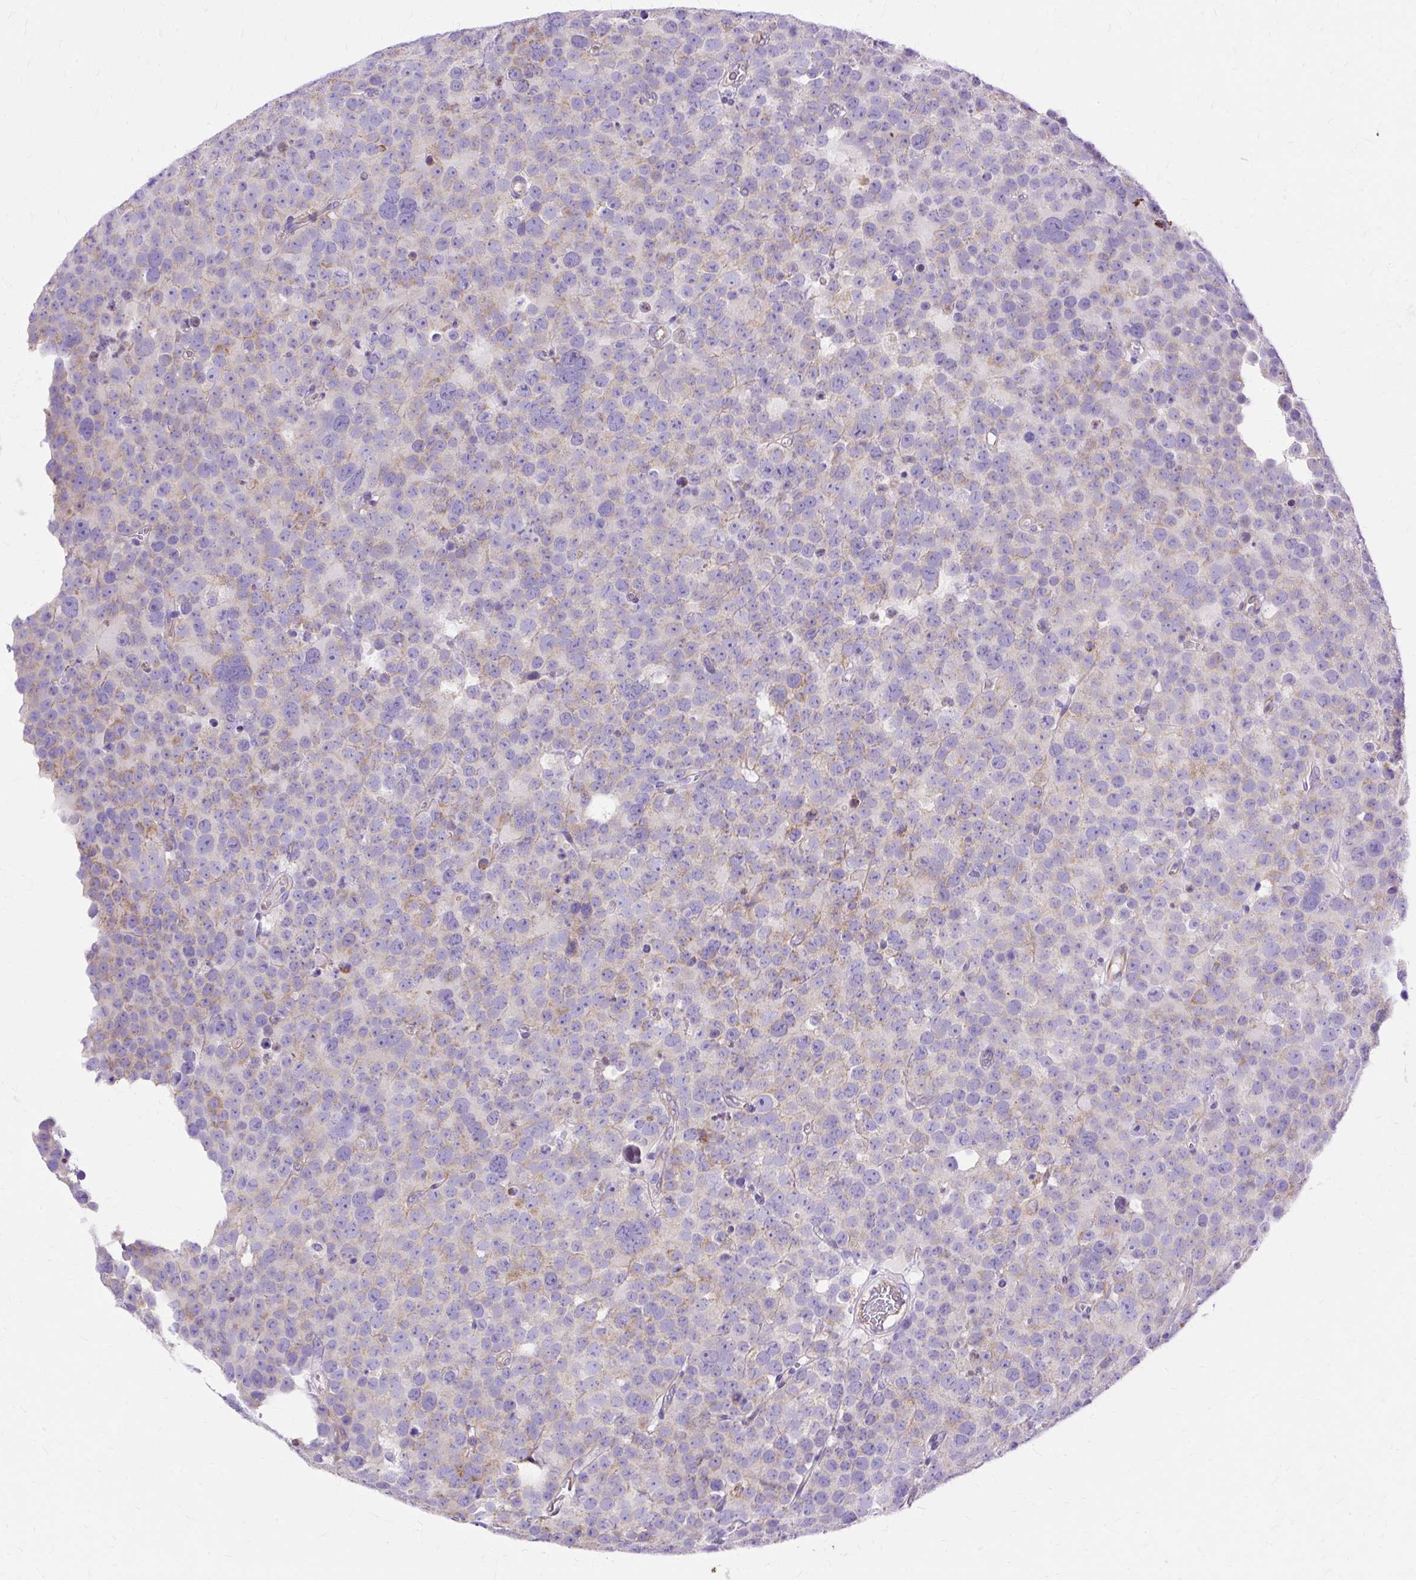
{"staining": {"intensity": "negative", "quantity": "none", "location": "none"}, "tissue": "testis cancer", "cell_type": "Tumor cells", "image_type": "cancer", "snomed": [{"axis": "morphology", "description": "Seminoma, NOS"}, {"axis": "topography", "description": "Testis"}], "caption": "This is a histopathology image of IHC staining of testis cancer (seminoma), which shows no staining in tumor cells.", "gene": "MYO6", "patient": {"sex": "male", "age": 71}}